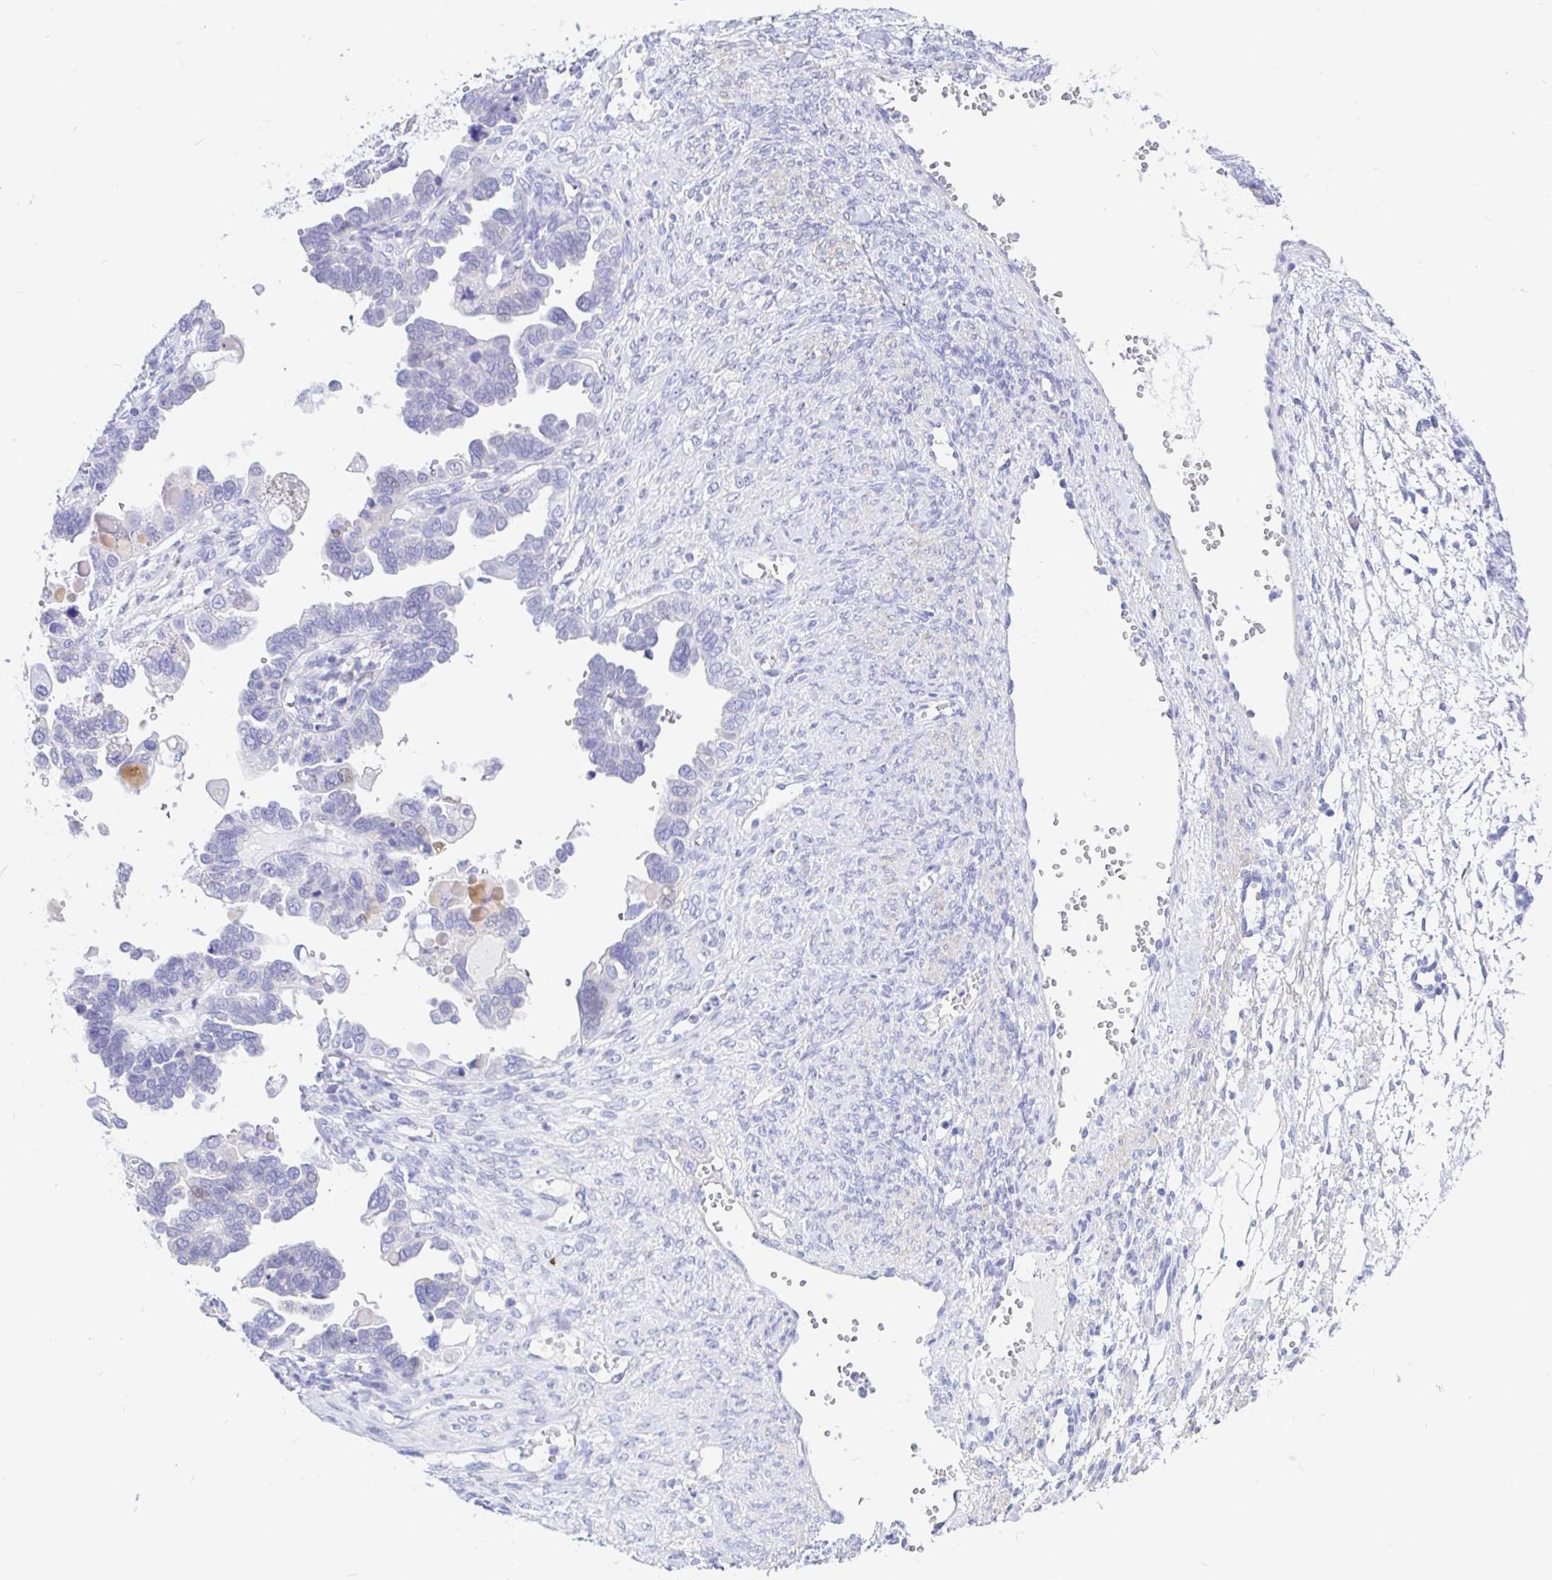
{"staining": {"intensity": "negative", "quantity": "none", "location": "none"}, "tissue": "ovarian cancer", "cell_type": "Tumor cells", "image_type": "cancer", "snomed": [{"axis": "morphology", "description": "Cystadenocarcinoma, serous, NOS"}, {"axis": "topography", "description": "Ovary"}], "caption": "Tumor cells are negative for protein expression in human ovarian cancer.", "gene": "PPP1R1B", "patient": {"sex": "female", "age": 51}}